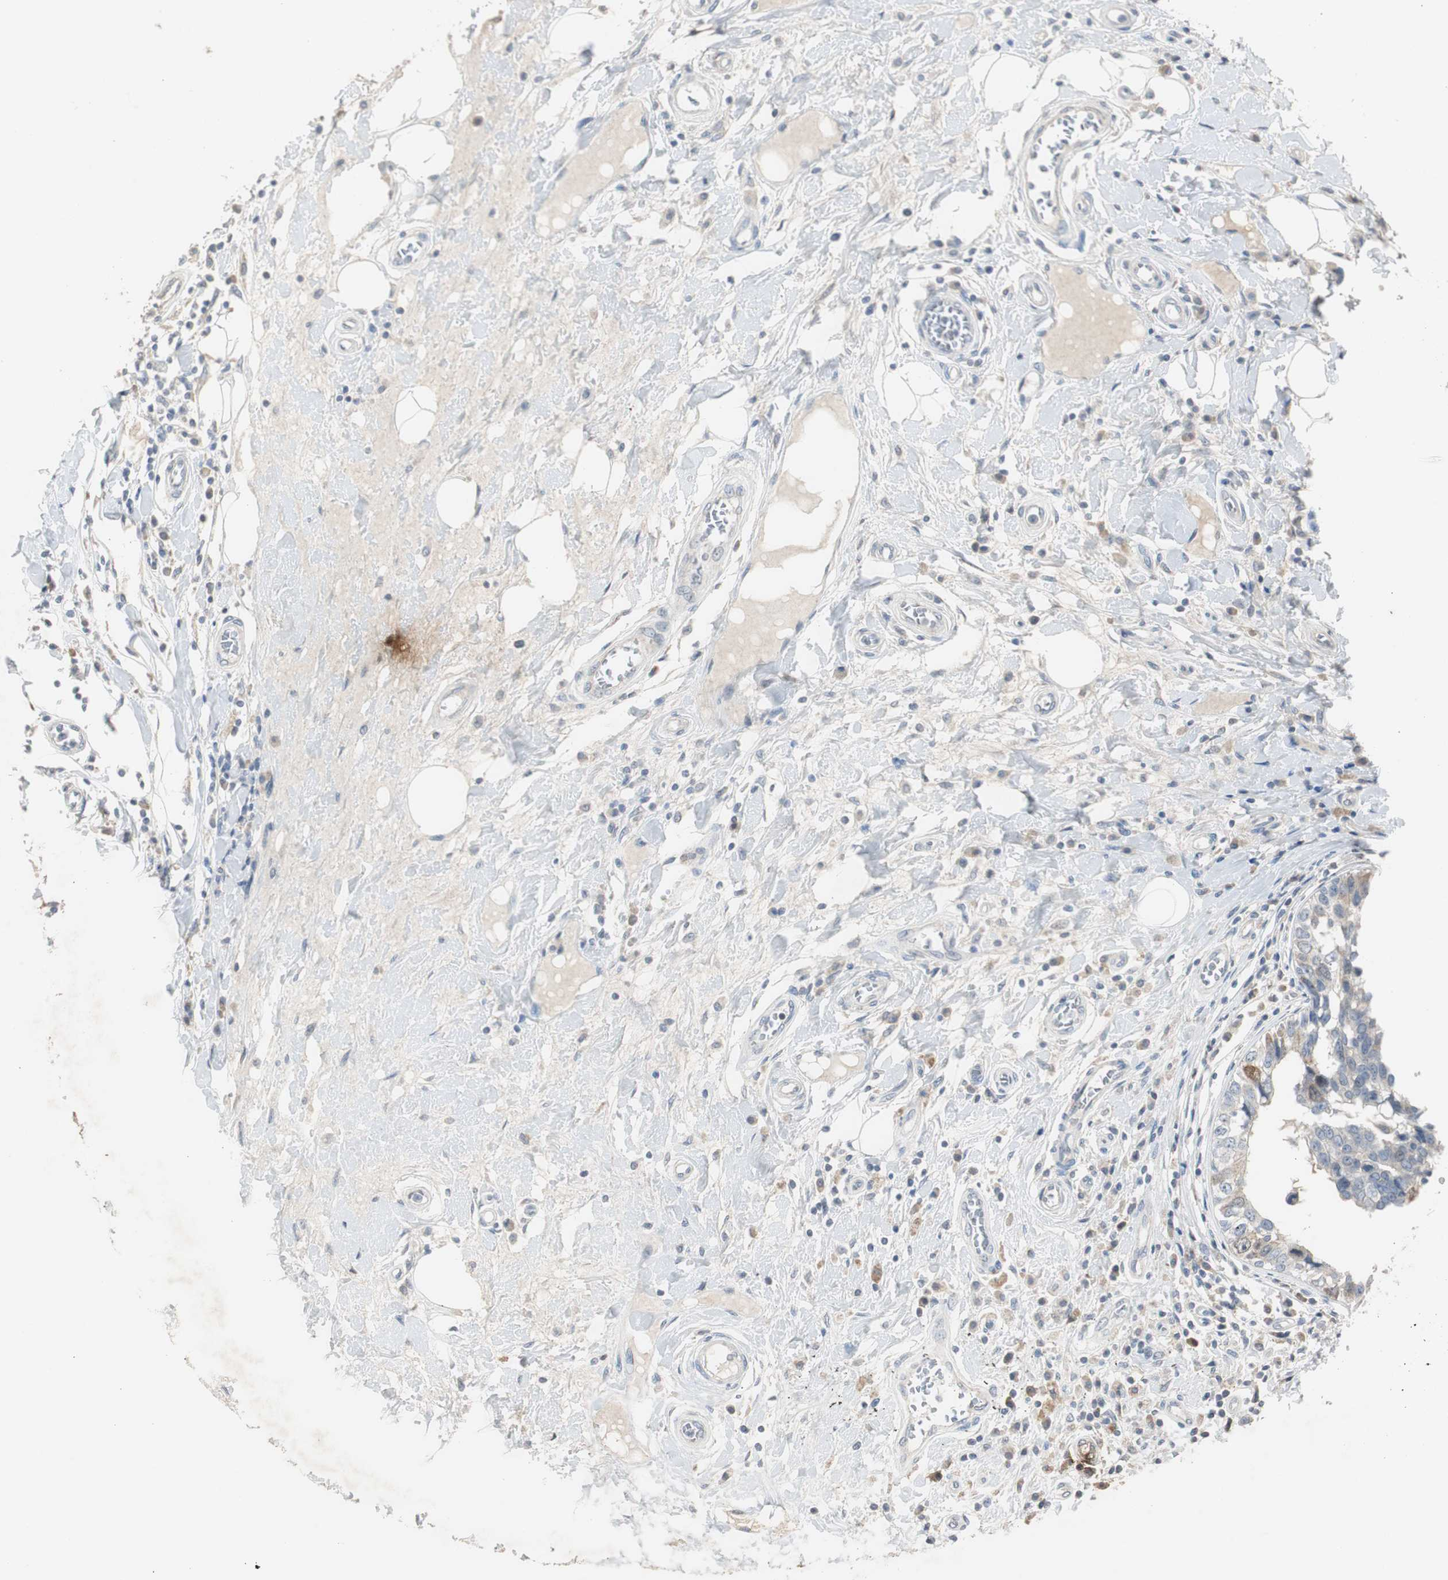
{"staining": {"intensity": "weak", "quantity": "<25%", "location": "cytoplasmic/membranous"}, "tissue": "breast cancer", "cell_type": "Tumor cells", "image_type": "cancer", "snomed": [{"axis": "morphology", "description": "Duct carcinoma"}, {"axis": "topography", "description": "Breast"}], "caption": "Micrograph shows no significant protein positivity in tumor cells of invasive ductal carcinoma (breast).", "gene": "TK1", "patient": {"sex": "female", "age": 27}}